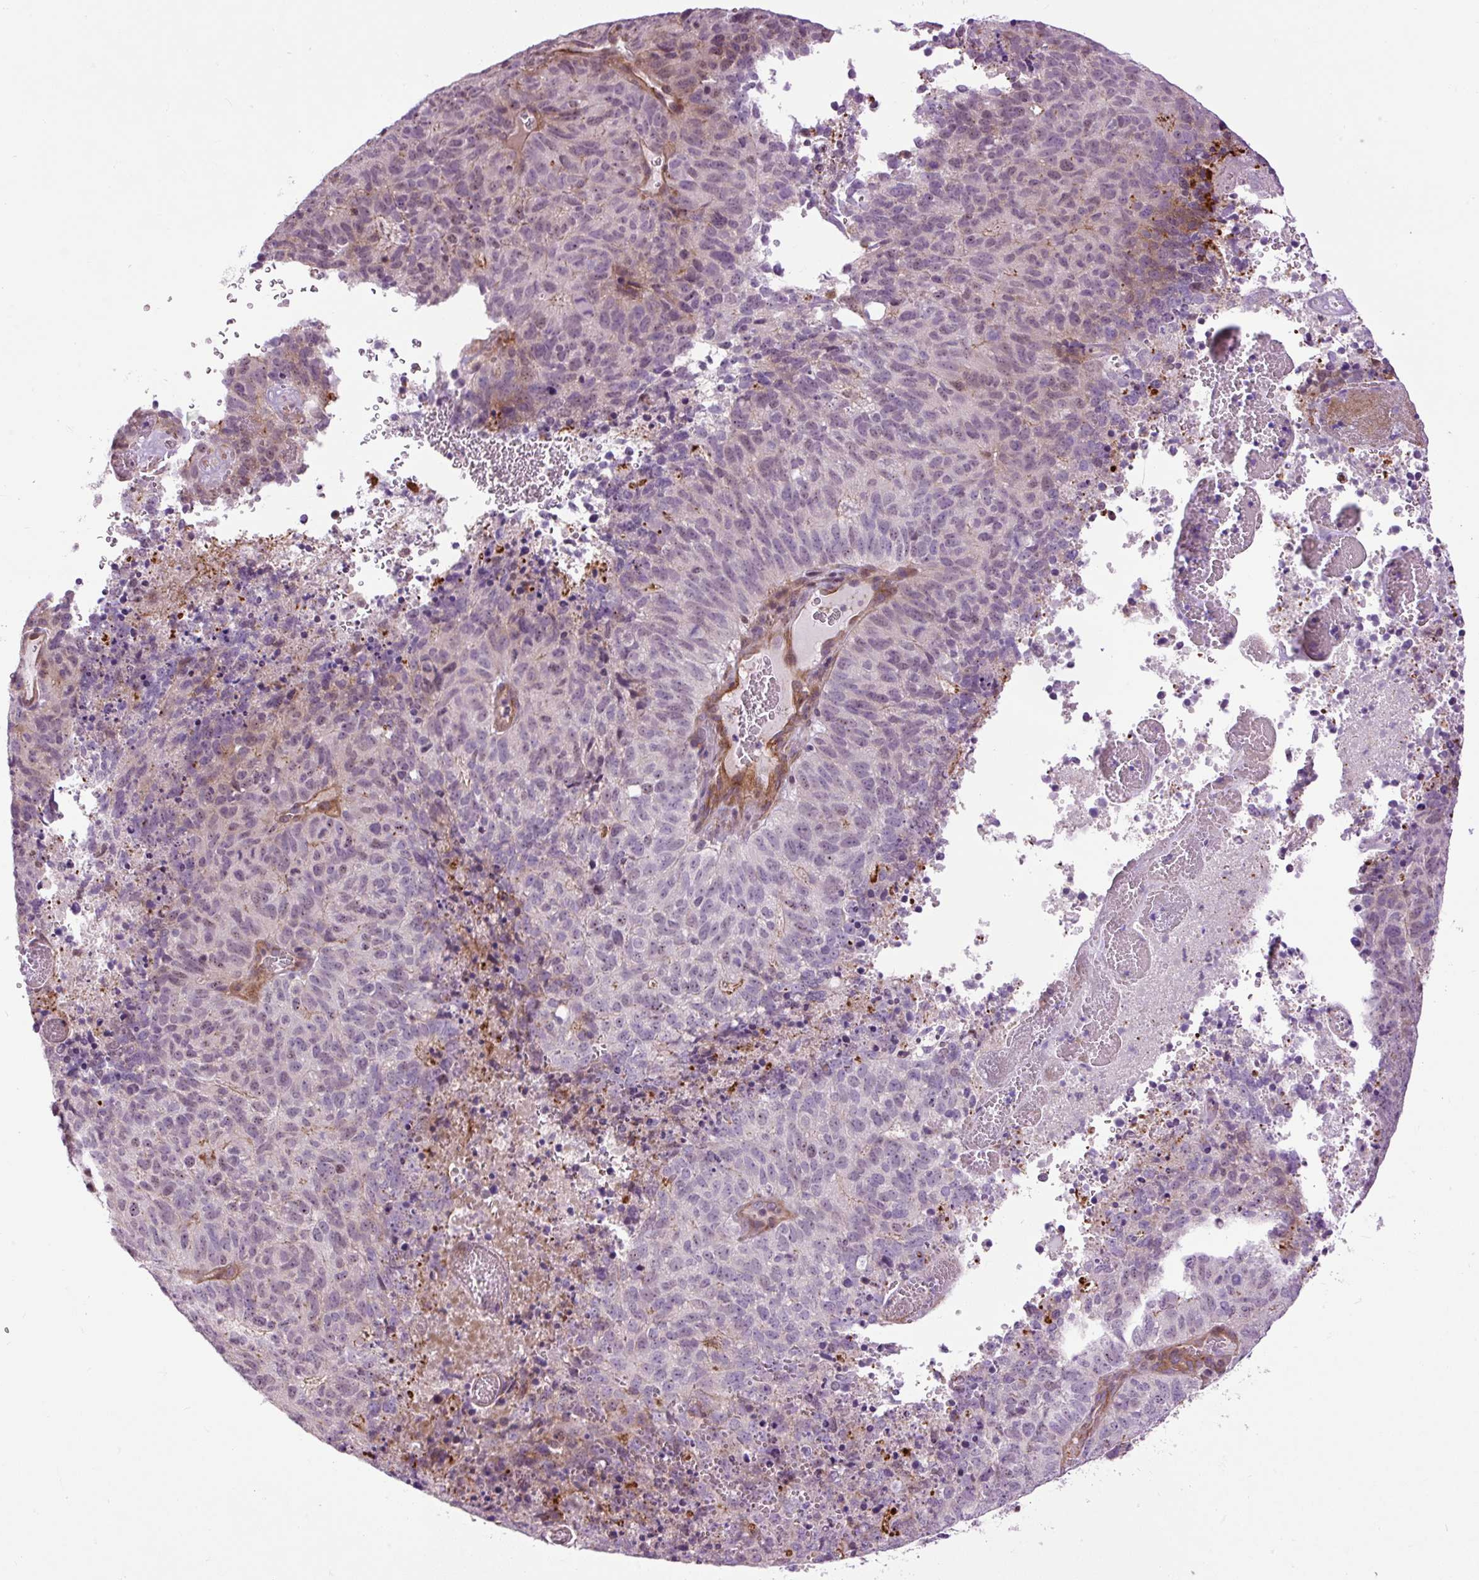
{"staining": {"intensity": "negative", "quantity": "none", "location": "none"}, "tissue": "cervical cancer", "cell_type": "Tumor cells", "image_type": "cancer", "snomed": [{"axis": "morphology", "description": "Adenocarcinoma, NOS"}, {"axis": "topography", "description": "Cervix"}], "caption": "The image reveals no staining of tumor cells in cervical cancer.", "gene": "ZNF197", "patient": {"sex": "female", "age": 38}}